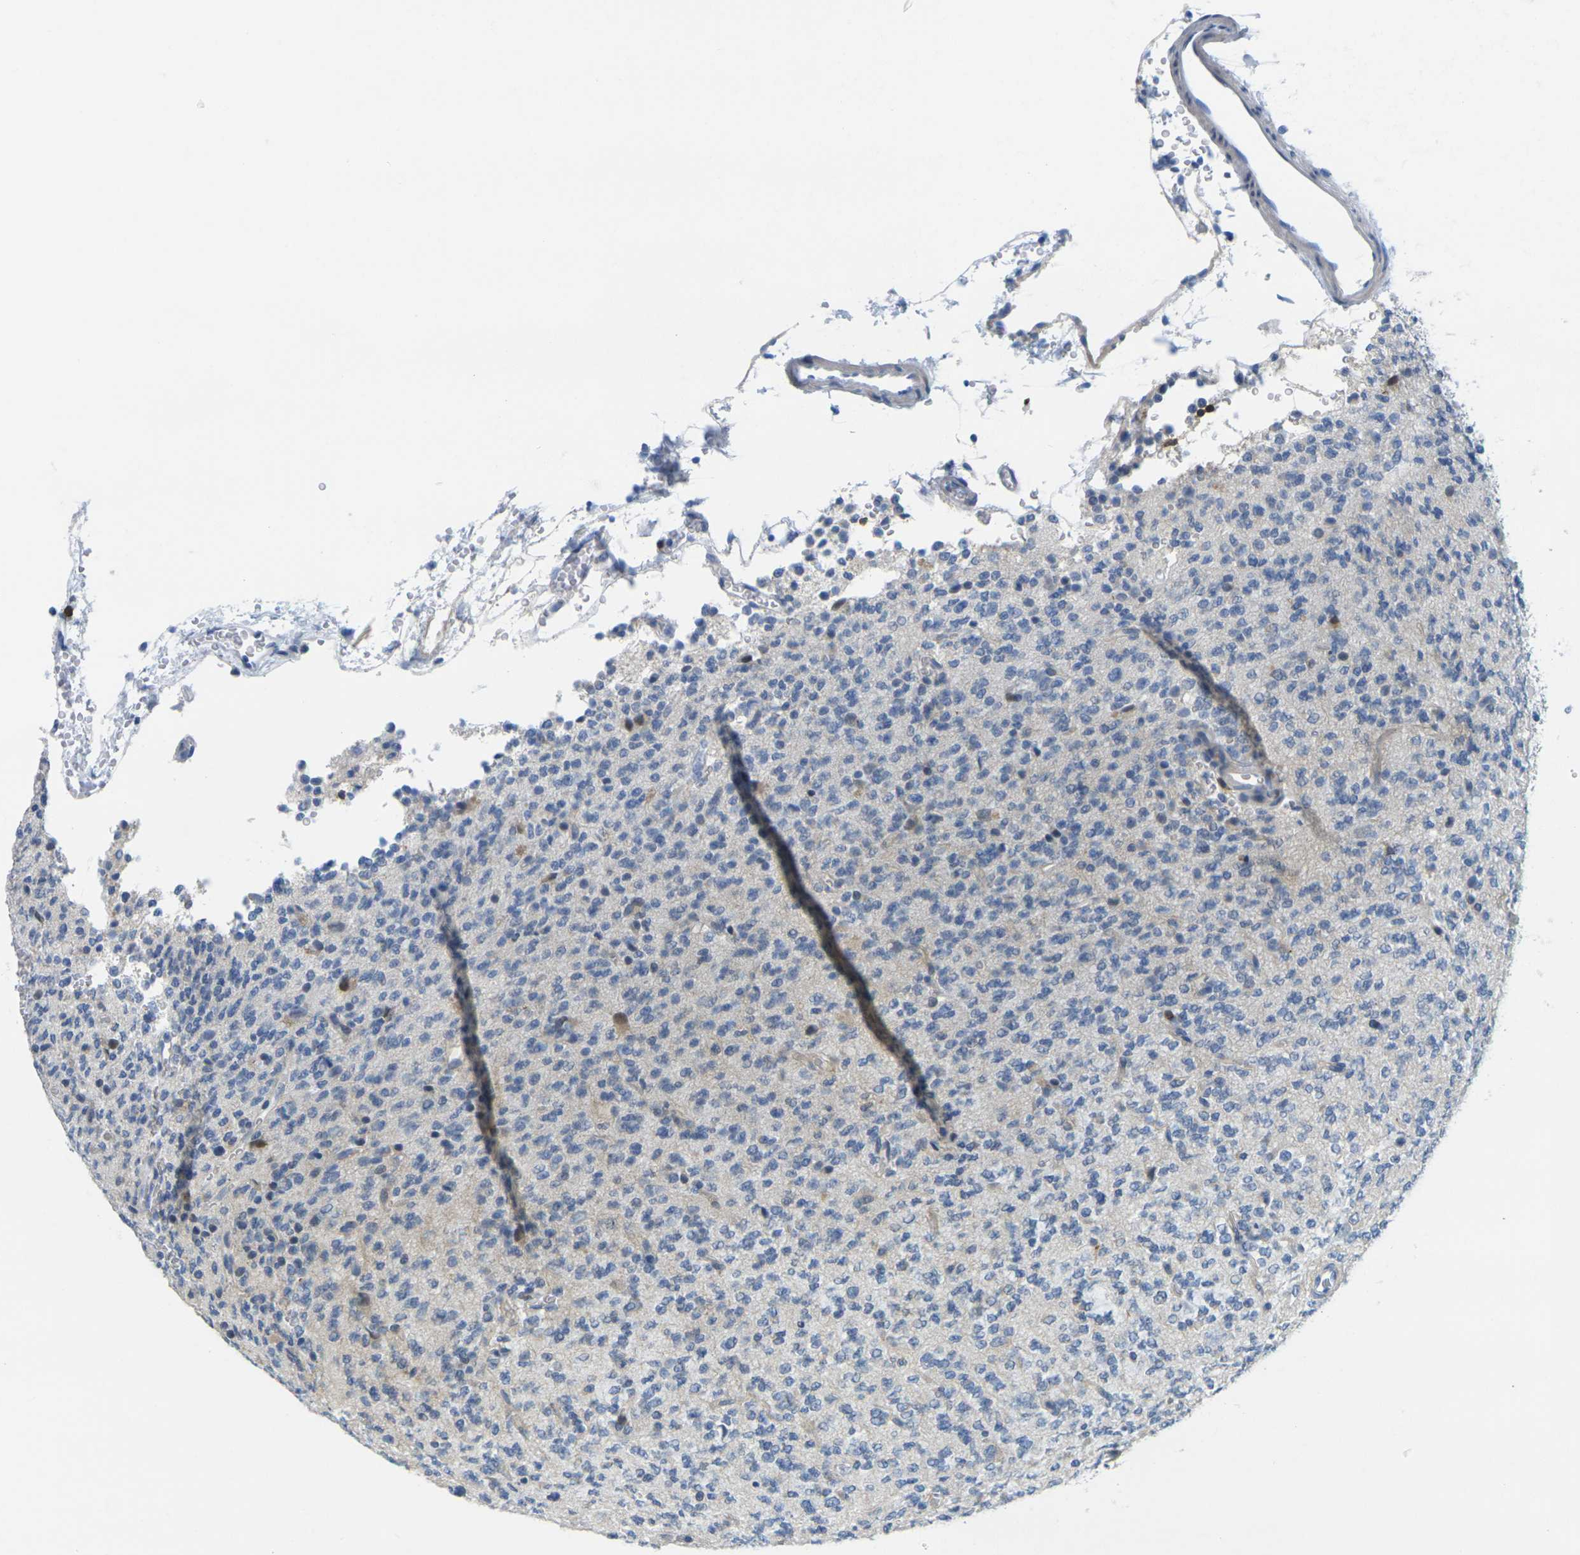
{"staining": {"intensity": "negative", "quantity": "none", "location": "none"}, "tissue": "glioma", "cell_type": "Tumor cells", "image_type": "cancer", "snomed": [{"axis": "morphology", "description": "Glioma, malignant, Low grade"}, {"axis": "topography", "description": "Brain"}], "caption": "Tumor cells show no significant protein positivity in low-grade glioma (malignant).", "gene": "CD3D", "patient": {"sex": "male", "age": 38}}